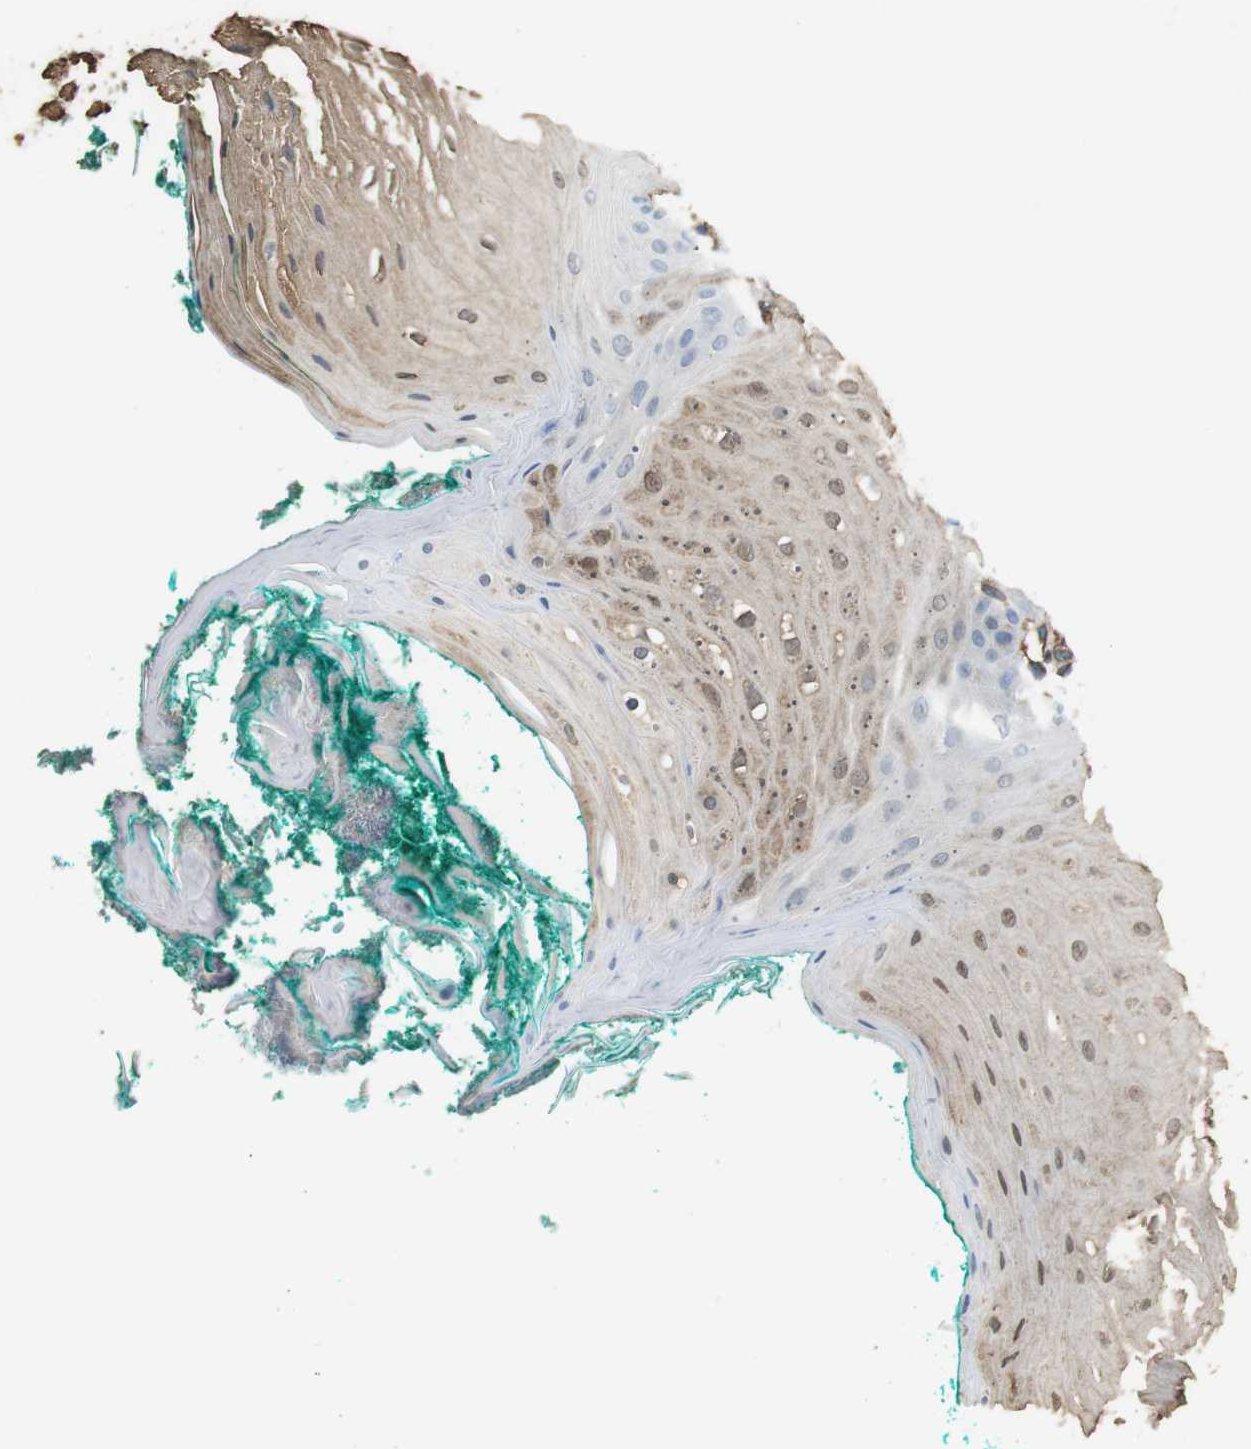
{"staining": {"intensity": "weak", "quantity": "25%-75%", "location": "cytoplasmic/membranous,nuclear"}, "tissue": "oral mucosa", "cell_type": "Squamous epithelial cells", "image_type": "normal", "snomed": [{"axis": "morphology", "description": "Normal tissue, NOS"}, {"axis": "topography", "description": "Skeletal muscle"}, {"axis": "topography", "description": "Oral tissue"}], "caption": "Unremarkable oral mucosa shows weak cytoplasmic/membranous,nuclear staining in about 25%-75% of squamous epithelial cells, visualized by immunohistochemistry.", "gene": "PCDH10", "patient": {"sex": "male", "age": 58}}